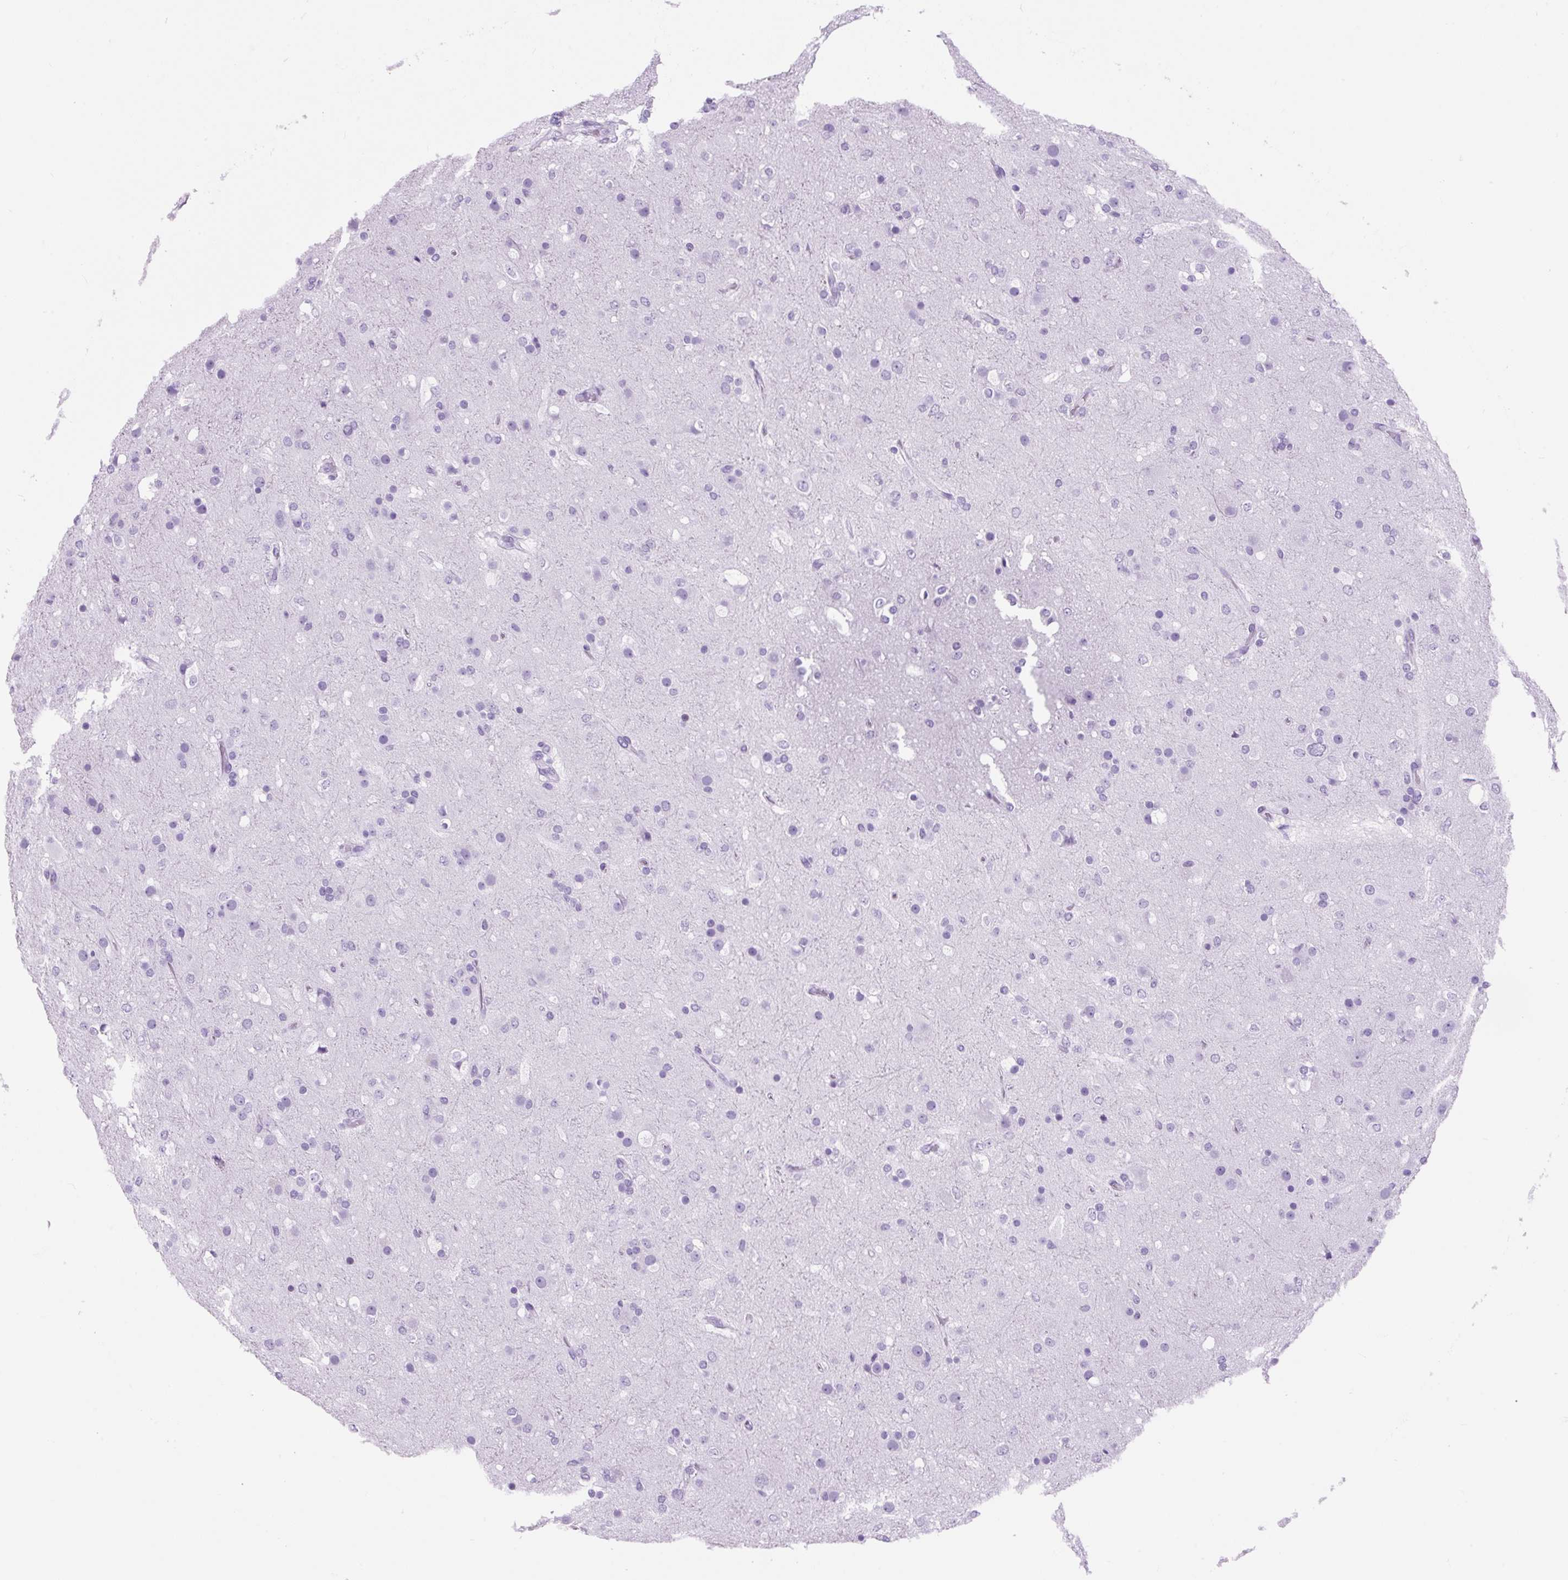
{"staining": {"intensity": "negative", "quantity": "none", "location": "none"}, "tissue": "glioma", "cell_type": "Tumor cells", "image_type": "cancer", "snomed": [{"axis": "morphology", "description": "Glioma, malignant, Low grade"}, {"axis": "topography", "description": "Brain"}], "caption": "High power microscopy image of an immunohistochemistry (IHC) image of malignant glioma (low-grade), revealing no significant staining in tumor cells.", "gene": "VPREB1", "patient": {"sex": "male", "age": 65}}